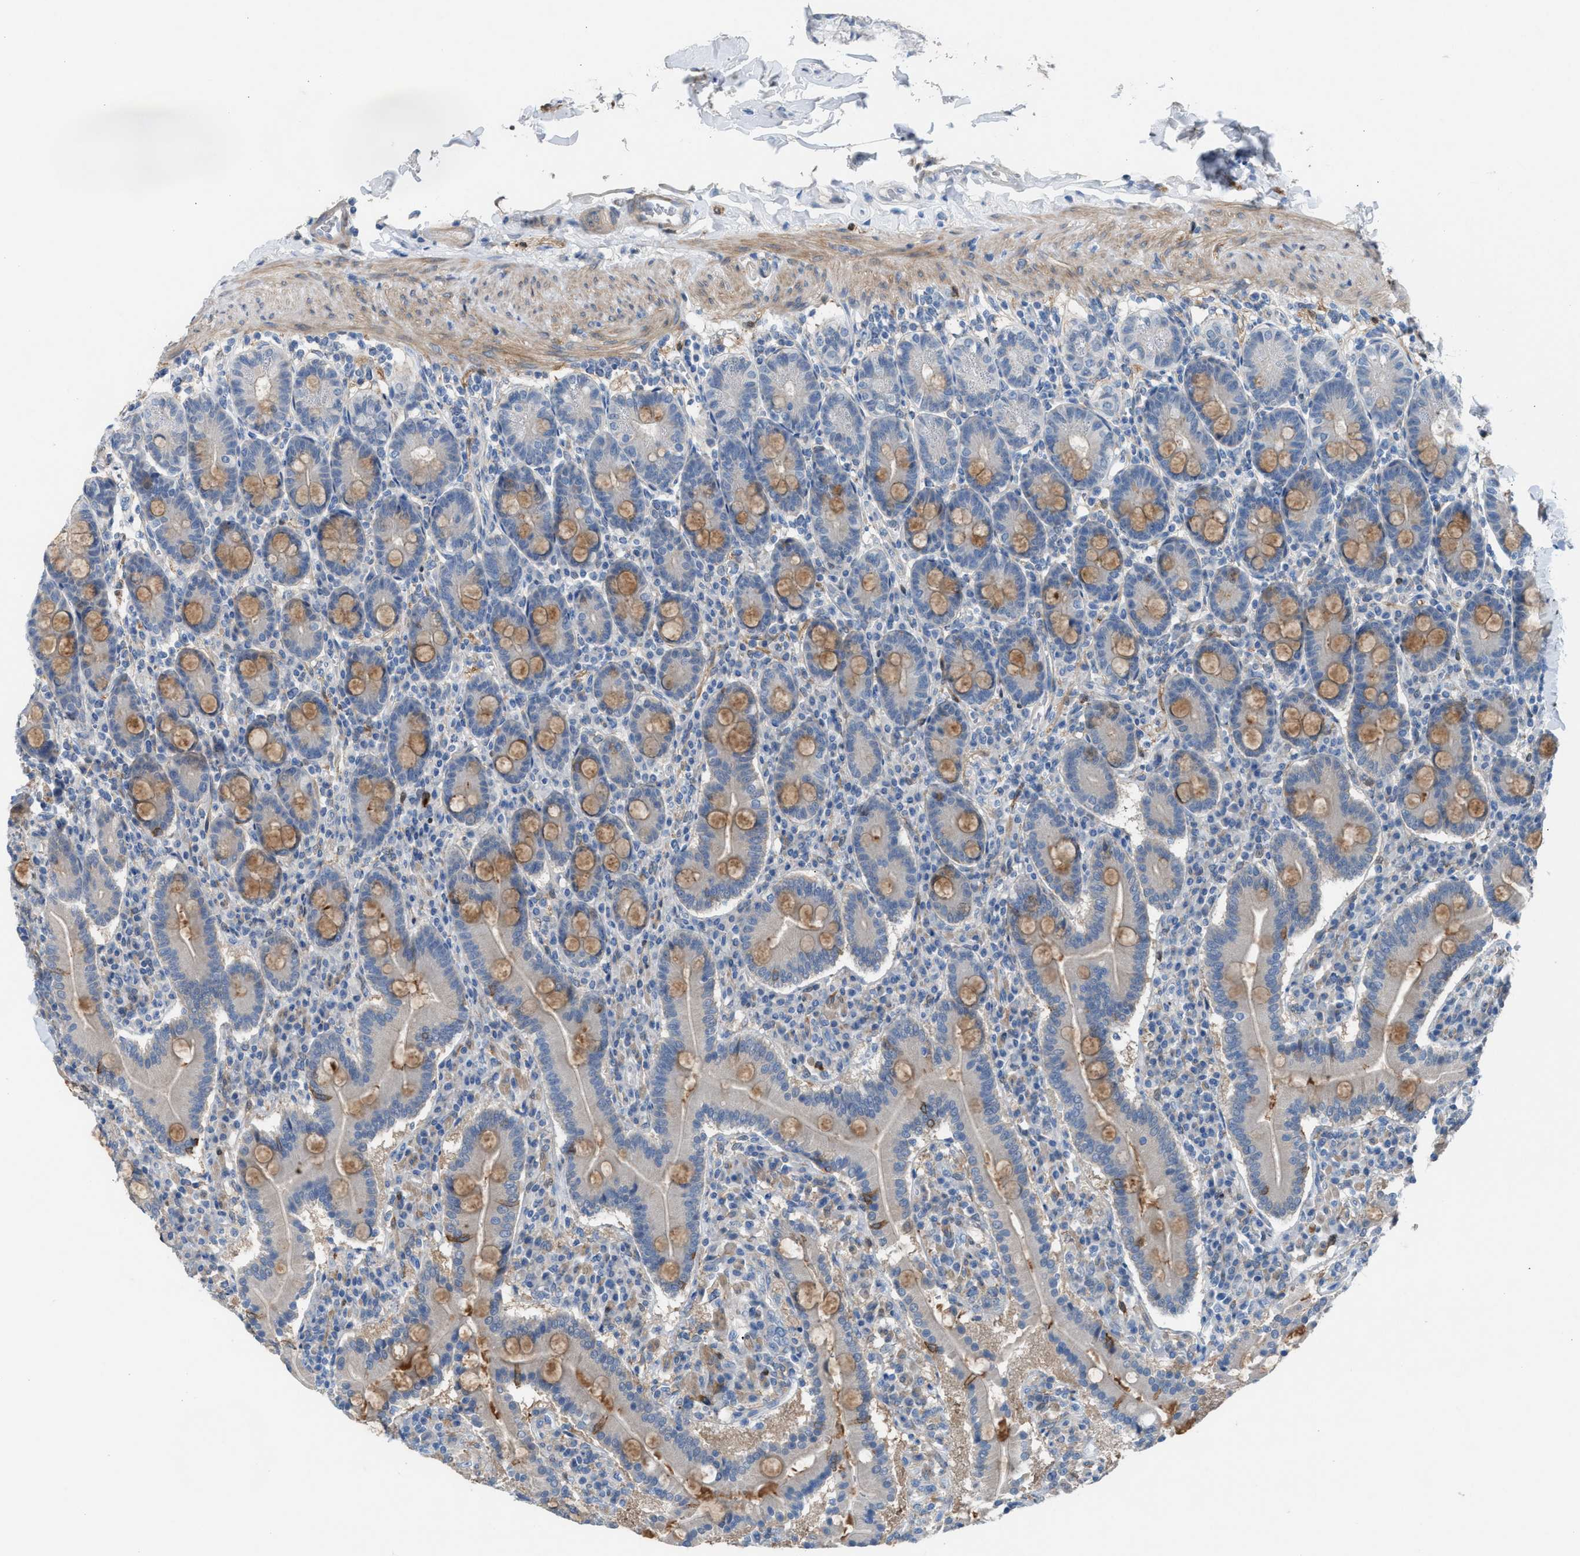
{"staining": {"intensity": "weak", "quantity": "25%-75%", "location": "cytoplasmic/membranous"}, "tissue": "duodenum", "cell_type": "Glandular cells", "image_type": "normal", "snomed": [{"axis": "morphology", "description": "Normal tissue, NOS"}, {"axis": "topography", "description": "Duodenum"}], "caption": "A photomicrograph of duodenum stained for a protein shows weak cytoplasmic/membranous brown staining in glandular cells.", "gene": "ASPA", "patient": {"sex": "male", "age": 50}}